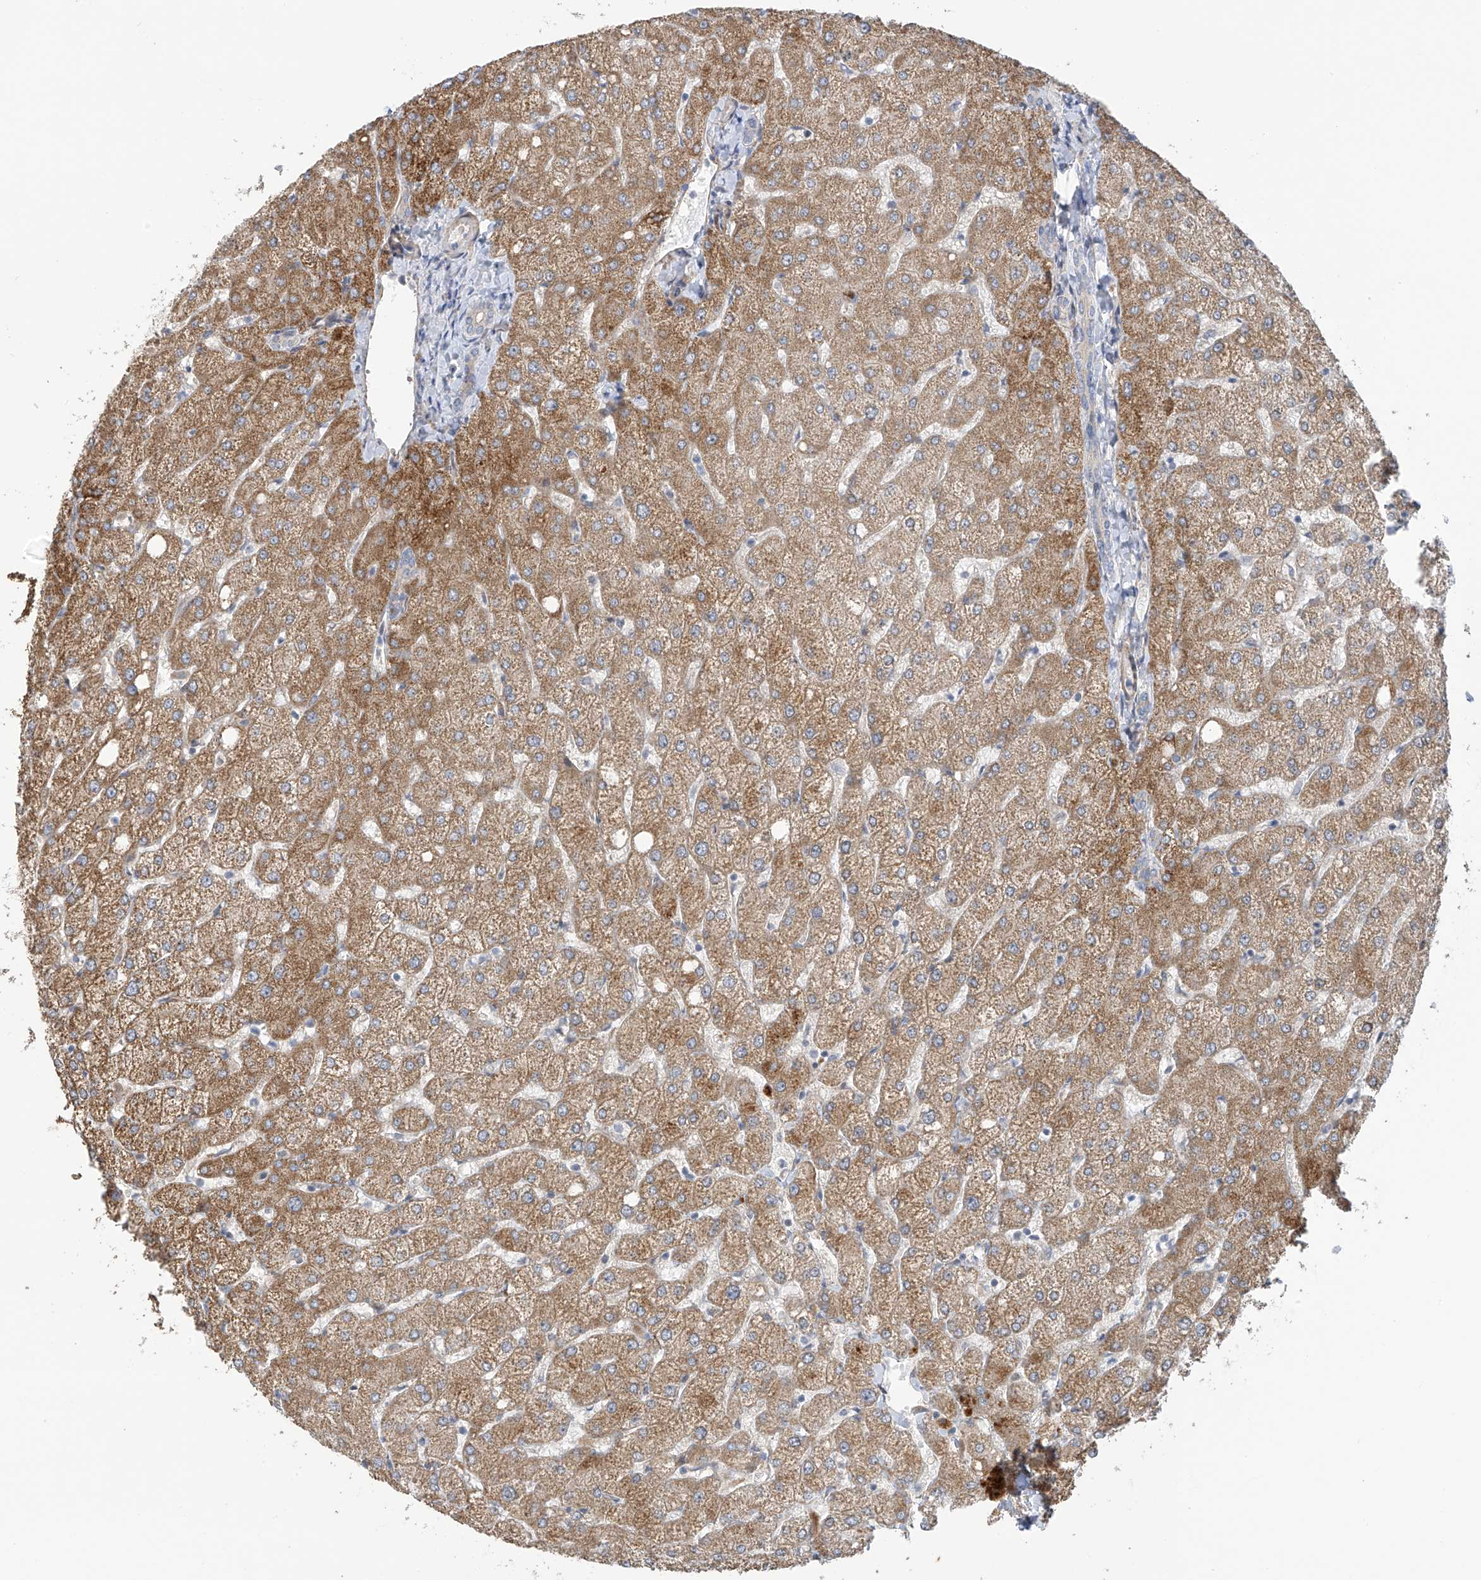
{"staining": {"intensity": "negative", "quantity": "none", "location": "none"}, "tissue": "liver", "cell_type": "Cholangiocytes", "image_type": "normal", "snomed": [{"axis": "morphology", "description": "Normal tissue, NOS"}, {"axis": "topography", "description": "Liver"}], "caption": "An IHC image of benign liver is shown. There is no staining in cholangiocytes of liver. Brightfield microscopy of immunohistochemistry stained with DAB (3,3'-diaminobenzidine) (brown) and hematoxylin (blue), captured at high magnification.", "gene": "ZNF641", "patient": {"sex": "female", "age": 54}}